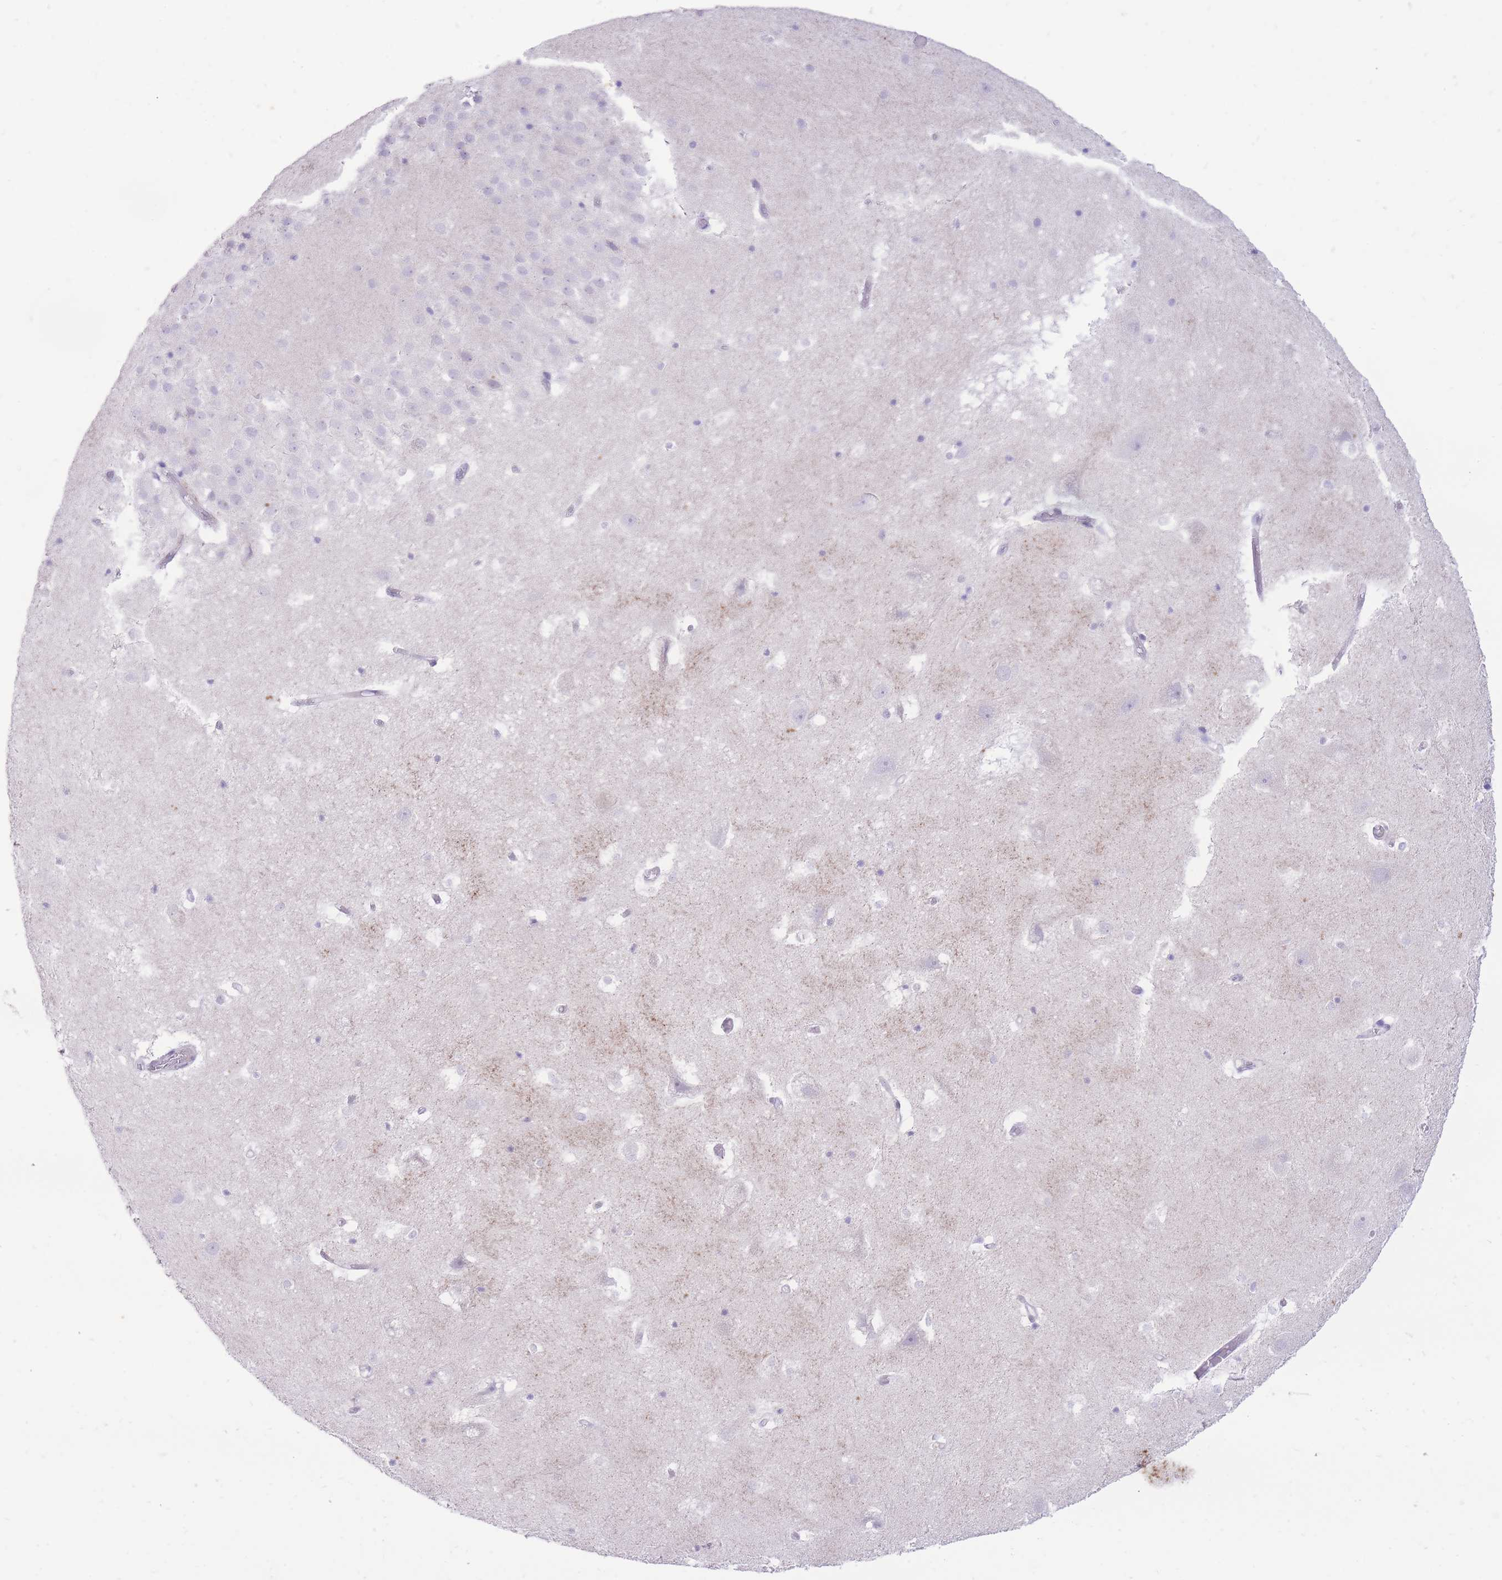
{"staining": {"intensity": "negative", "quantity": "none", "location": "none"}, "tissue": "hippocampus", "cell_type": "Glial cells", "image_type": "normal", "snomed": [{"axis": "morphology", "description": "Normal tissue, NOS"}, {"axis": "topography", "description": "Hippocampus"}], "caption": "A photomicrograph of hippocampus stained for a protein shows no brown staining in glial cells. Brightfield microscopy of IHC stained with DAB (3,3'-diaminobenzidine) (brown) and hematoxylin (blue), captured at high magnification.", "gene": "DENND2D", "patient": {"sex": "female", "age": 52}}